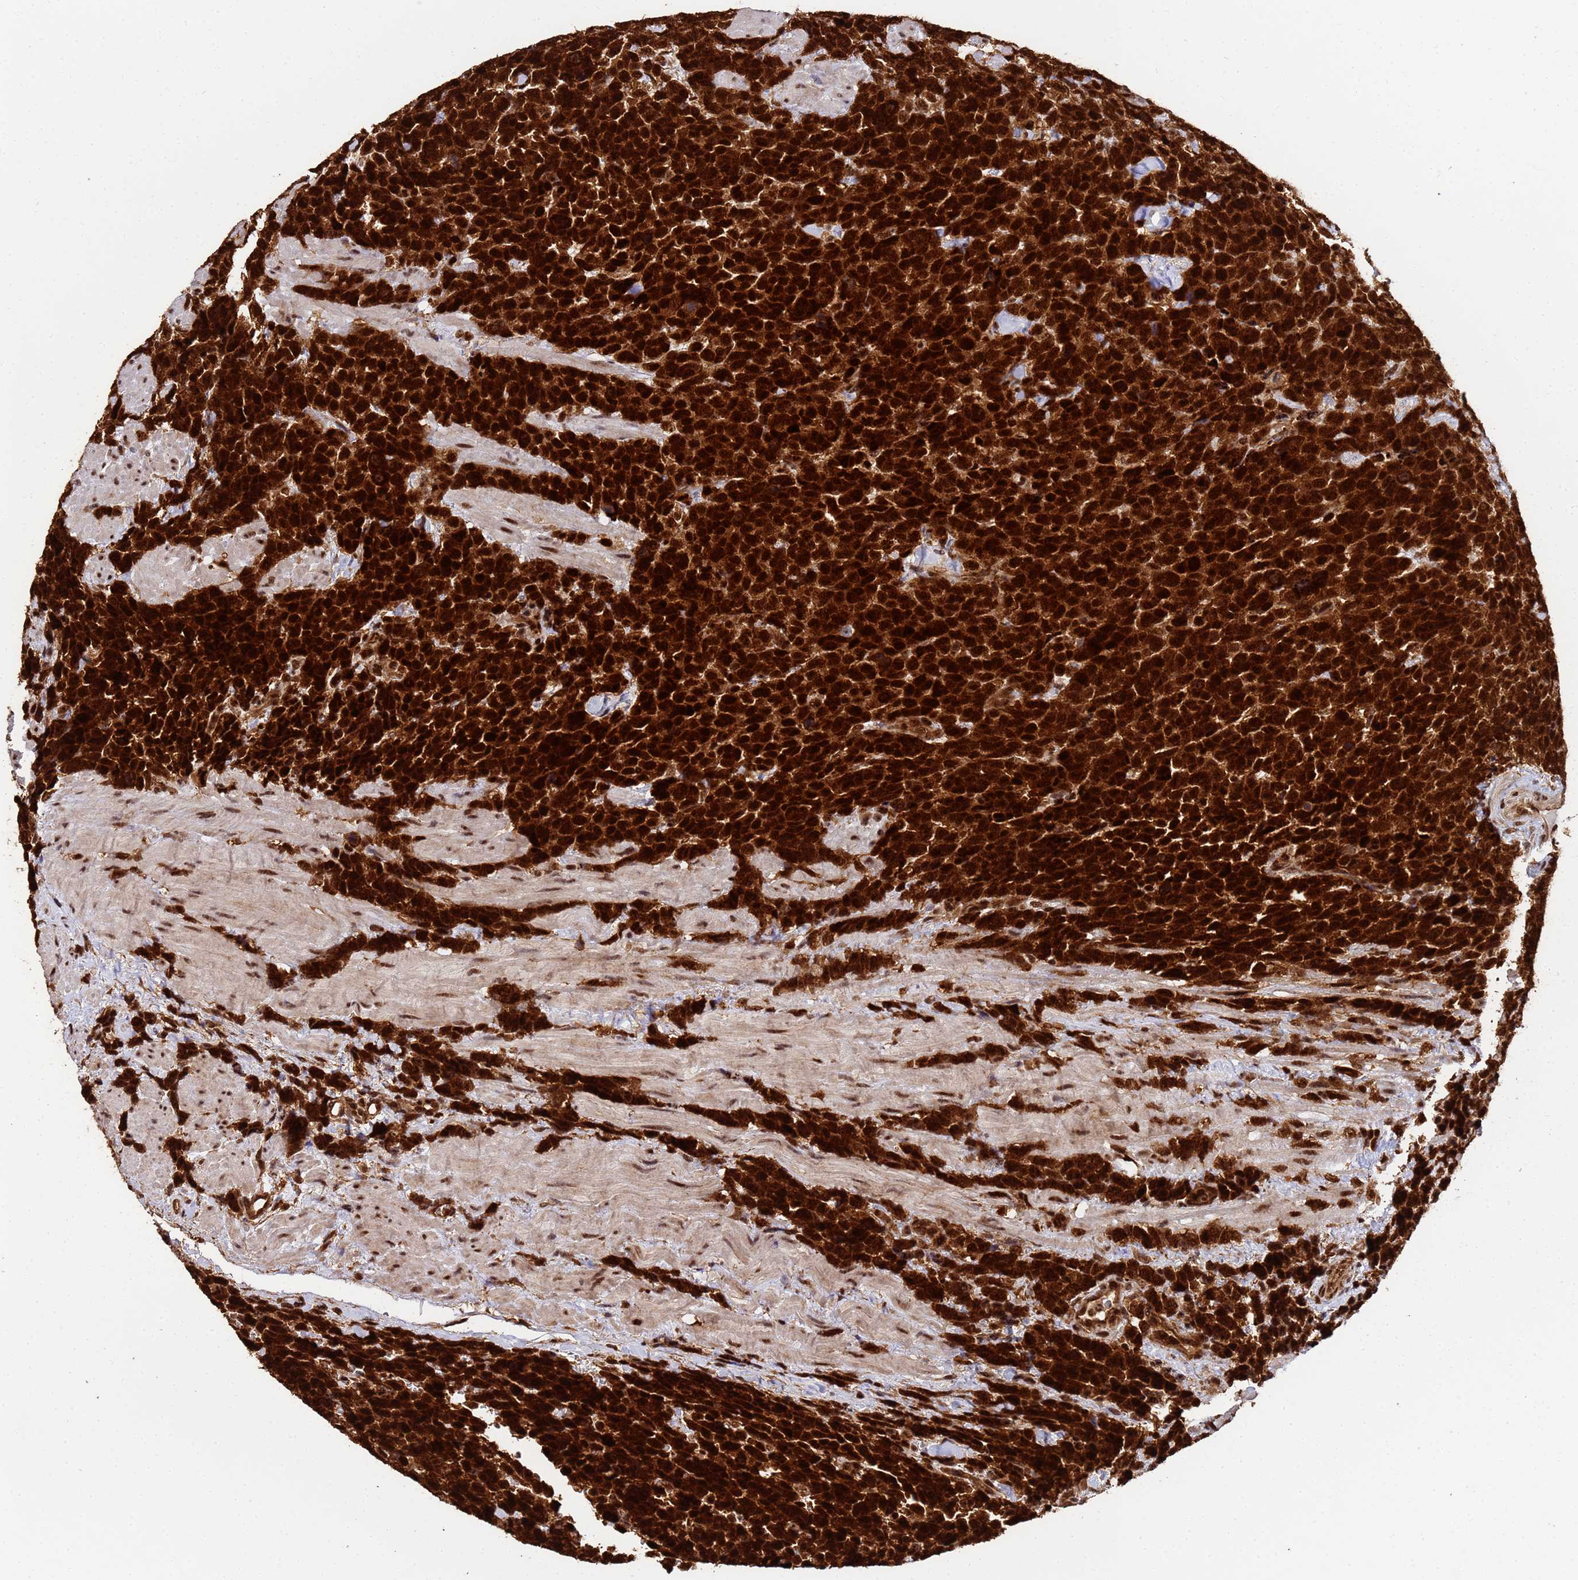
{"staining": {"intensity": "strong", "quantity": ">75%", "location": "cytoplasmic/membranous,nuclear"}, "tissue": "urothelial cancer", "cell_type": "Tumor cells", "image_type": "cancer", "snomed": [{"axis": "morphology", "description": "Urothelial carcinoma, High grade"}, {"axis": "topography", "description": "Urinary bladder"}], "caption": "Brown immunohistochemical staining in human urothelial cancer reveals strong cytoplasmic/membranous and nuclear staining in approximately >75% of tumor cells.", "gene": "SYF2", "patient": {"sex": "female", "age": 82}}